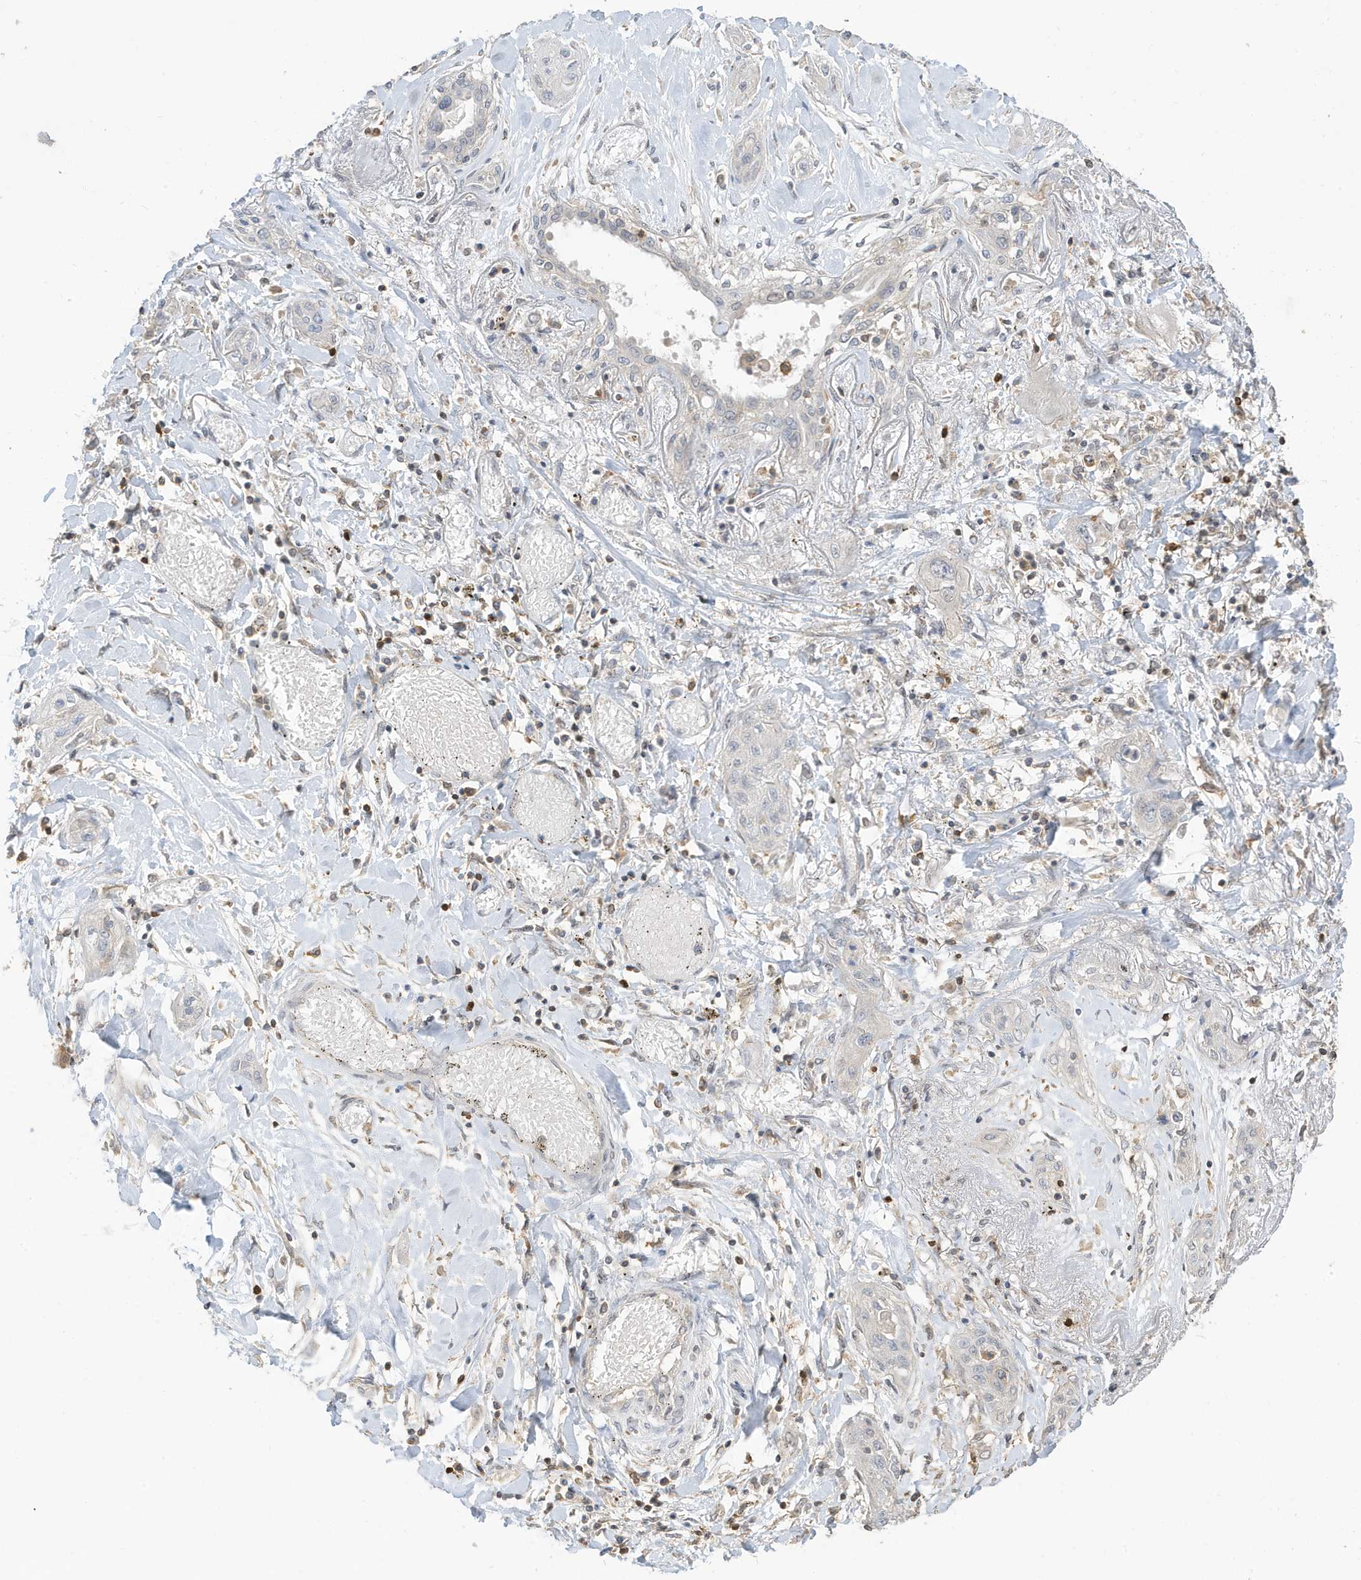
{"staining": {"intensity": "negative", "quantity": "none", "location": "none"}, "tissue": "lung cancer", "cell_type": "Tumor cells", "image_type": "cancer", "snomed": [{"axis": "morphology", "description": "Squamous cell carcinoma, NOS"}, {"axis": "topography", "description": "Lung"}], "caption": "The micrograph demonstrates no staining of tumor cells in lung cancer (squamous cell carcinoma).", "gene": "TAB3", "patient": {"sex": "female", "age": 47}}